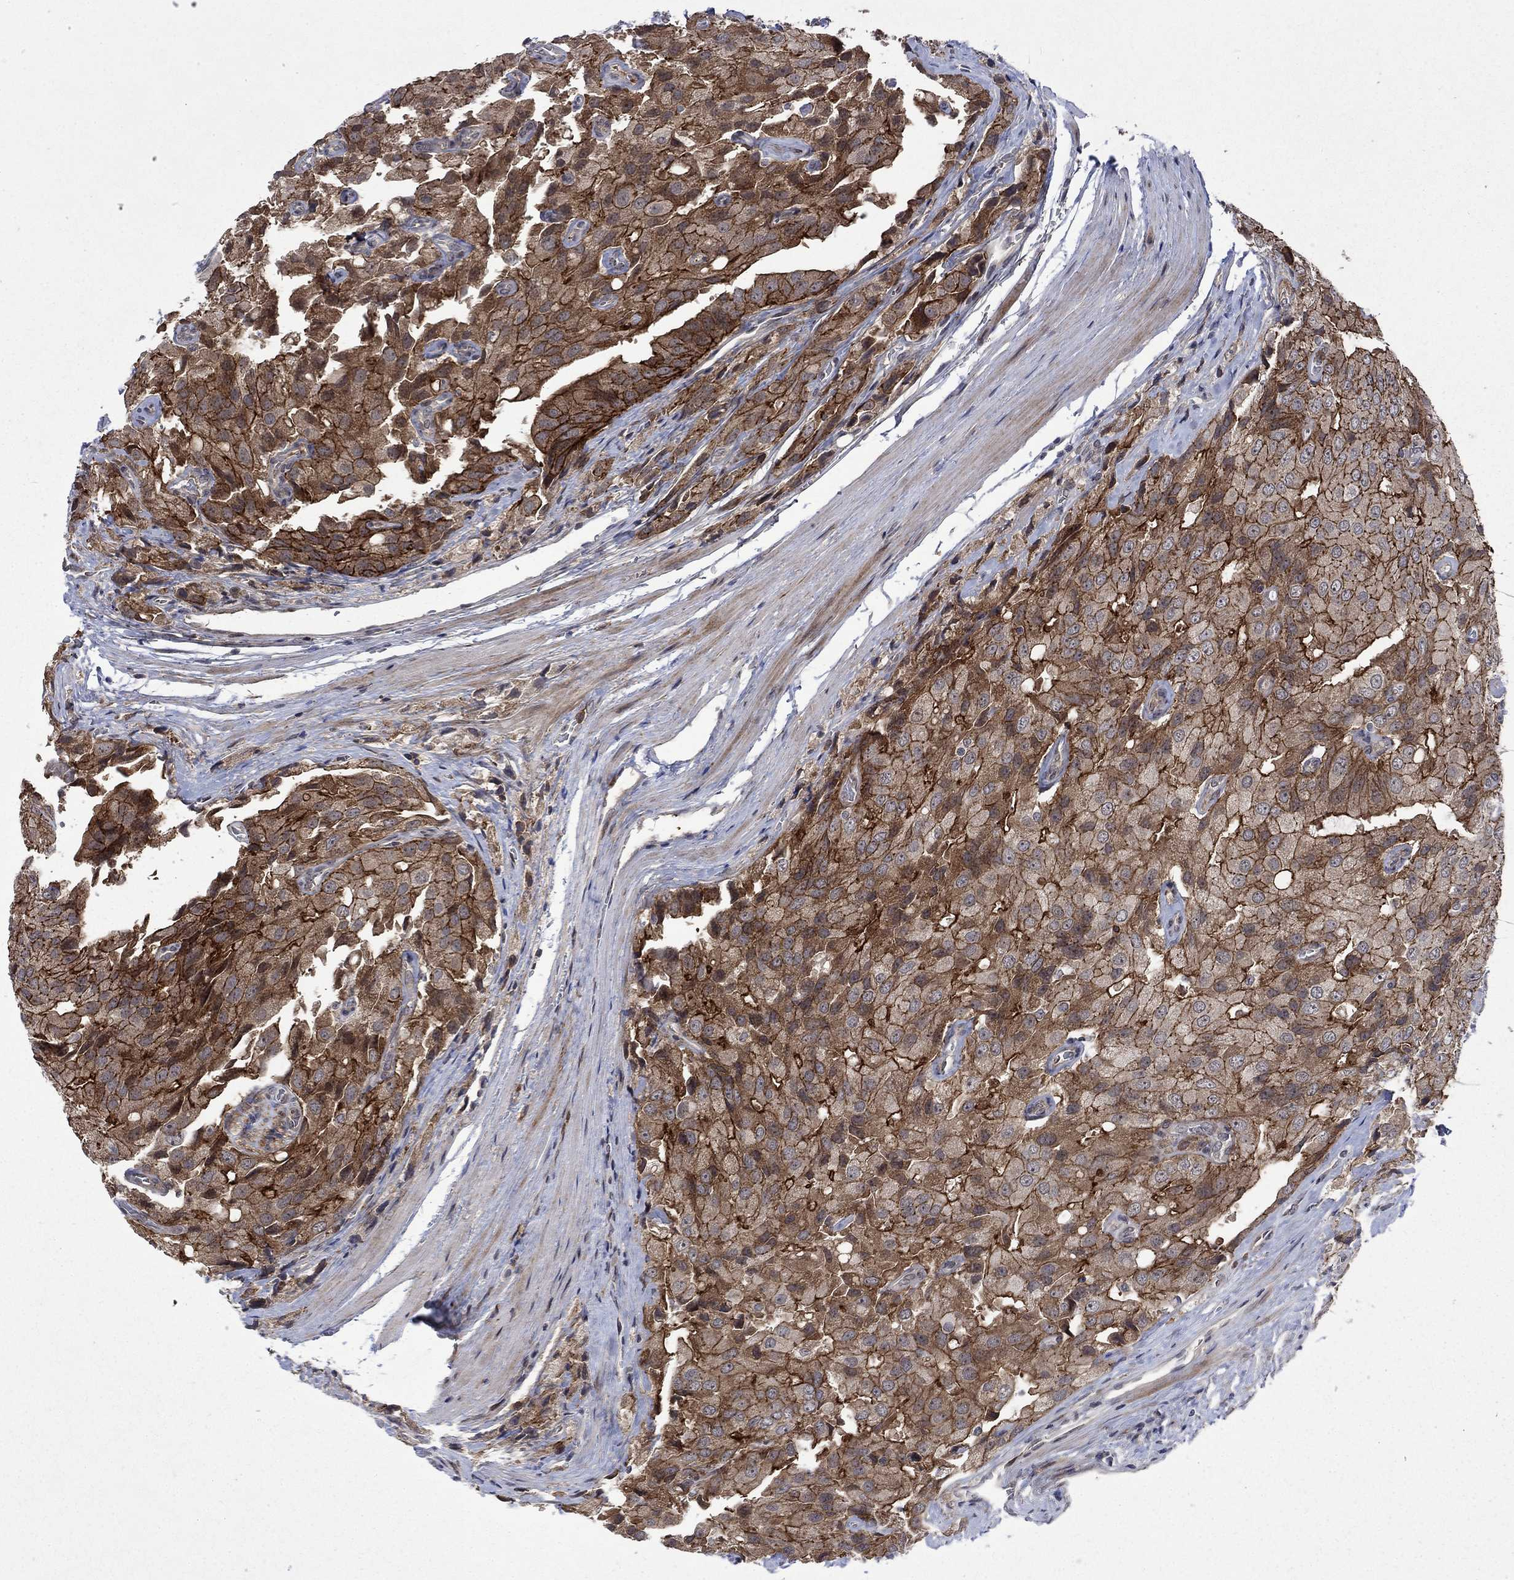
{"staining": {"intensity": "strong", "quantity": ">75%", "location": "cytoplasmic/membranous"}, "tissue": "prostate cancer", "cell_type": "Tumor cells", "image_type": "cancer", "snomed": [{"axis": "morphology", "description": "Adenocarcinoma, NOS"}, {"axis": "topography", "description": "Prostate and seminal vesicle, NOS"}, {"axis": "topography", "description": "Prostate"}], "caption": "A histopathology image of prostate adenocarcinoma stained for a protein displays strong cytoplasmic/membranous brown staining in tumor cells.", "gene": "PPP1R9A", "patient": {"sex": "male", "age": 67}}